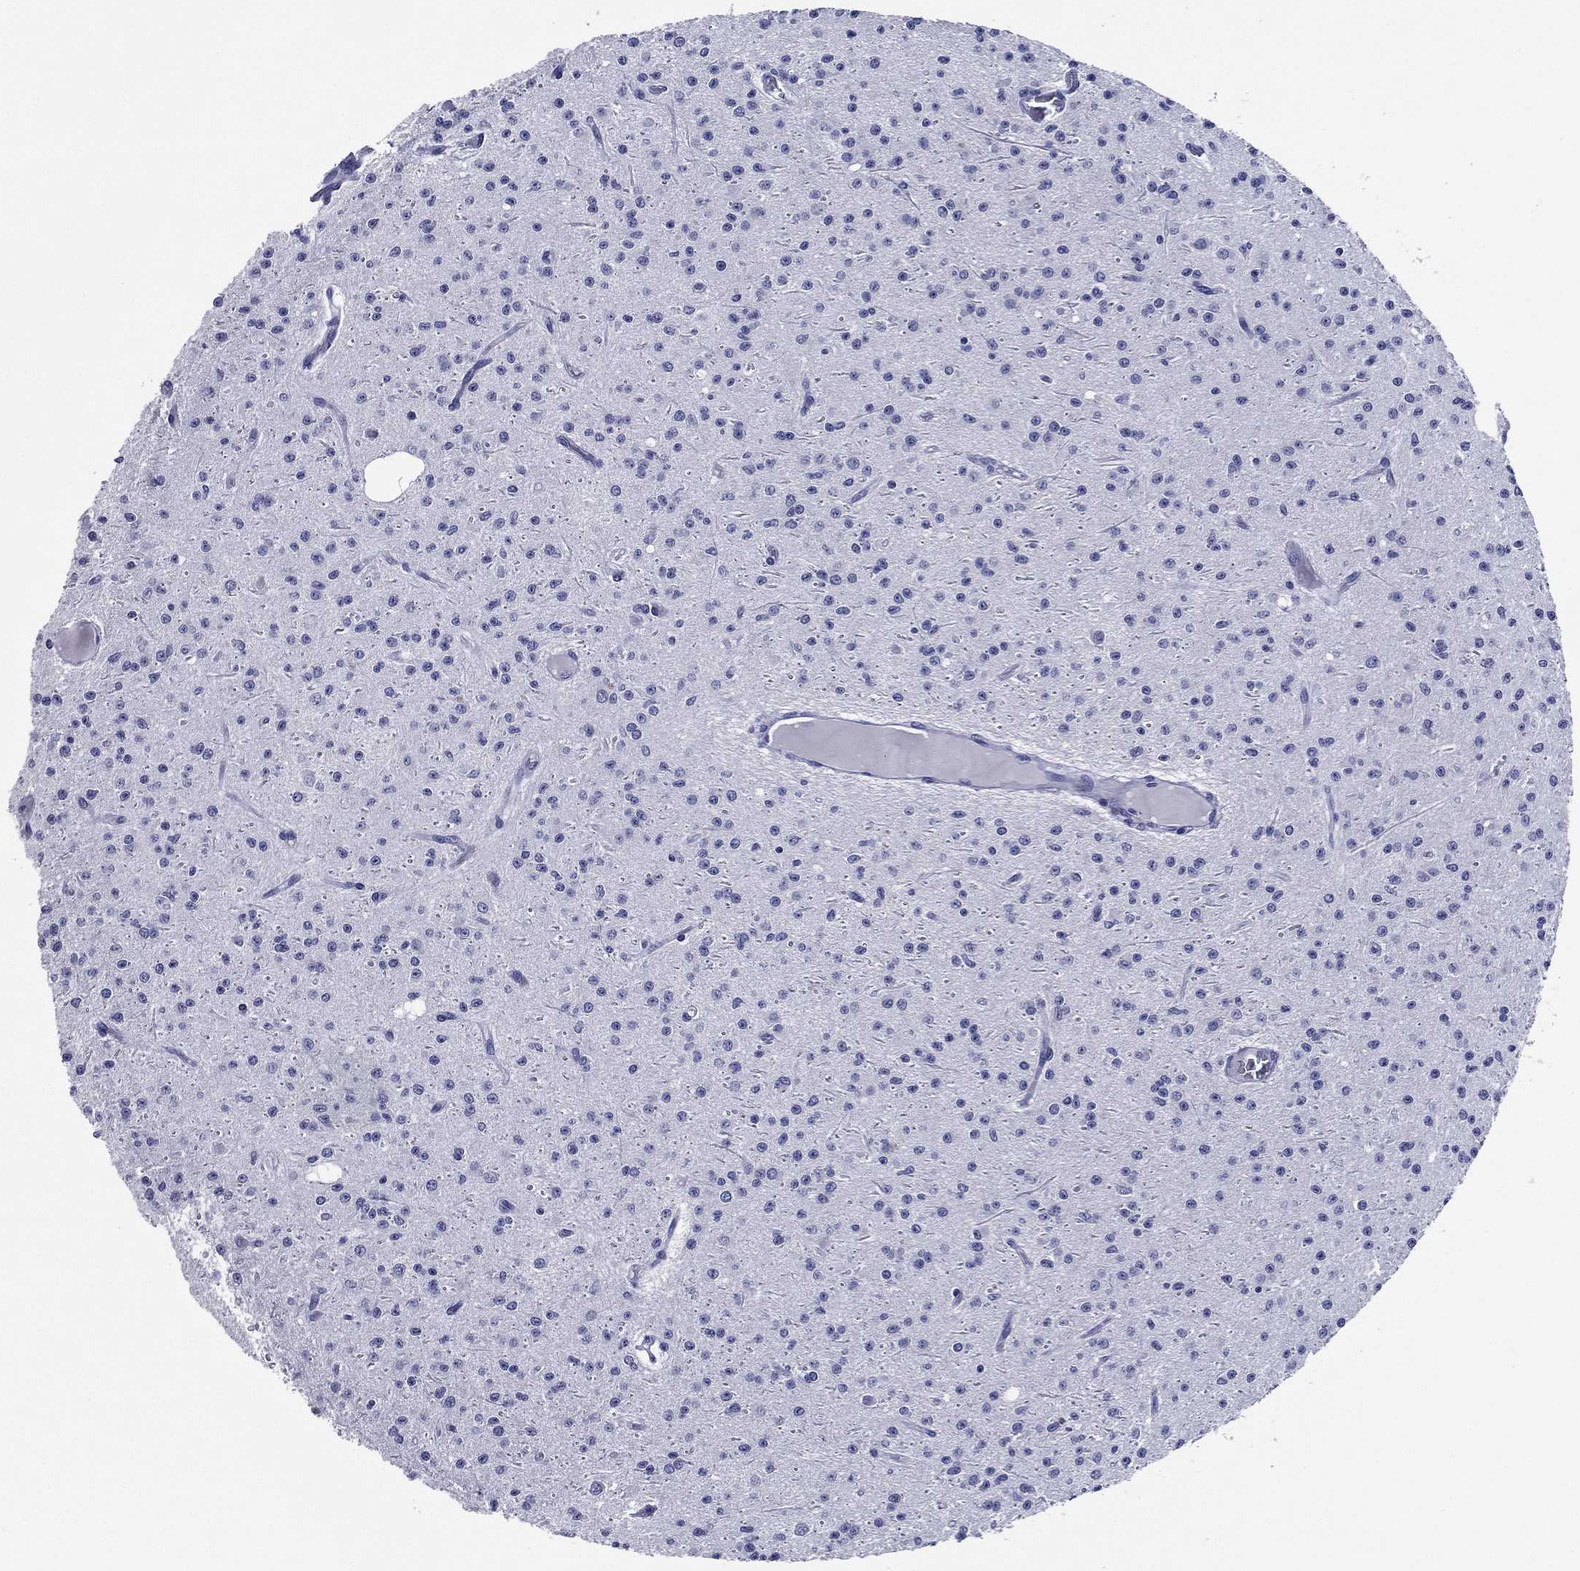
{"staining": {"intensity": "negative", "quantity": "none", "location": "none"}, "tissue": "glioma", "cell_type": "Tumor cells", "image_type": "cancer", "snomed": [{"axis": "morphology", "description": "Glioma, malignant, Low grade"}, {"axis": "topography", "description": "Brain"}], "caption": "DAB (3,3'-diaminobenzidine) immunohistochemical staining of glioma shows no significant expression in tumor cells.", "gene": "TFAP2A", "patient": {"sex": "male", "age": 27}}